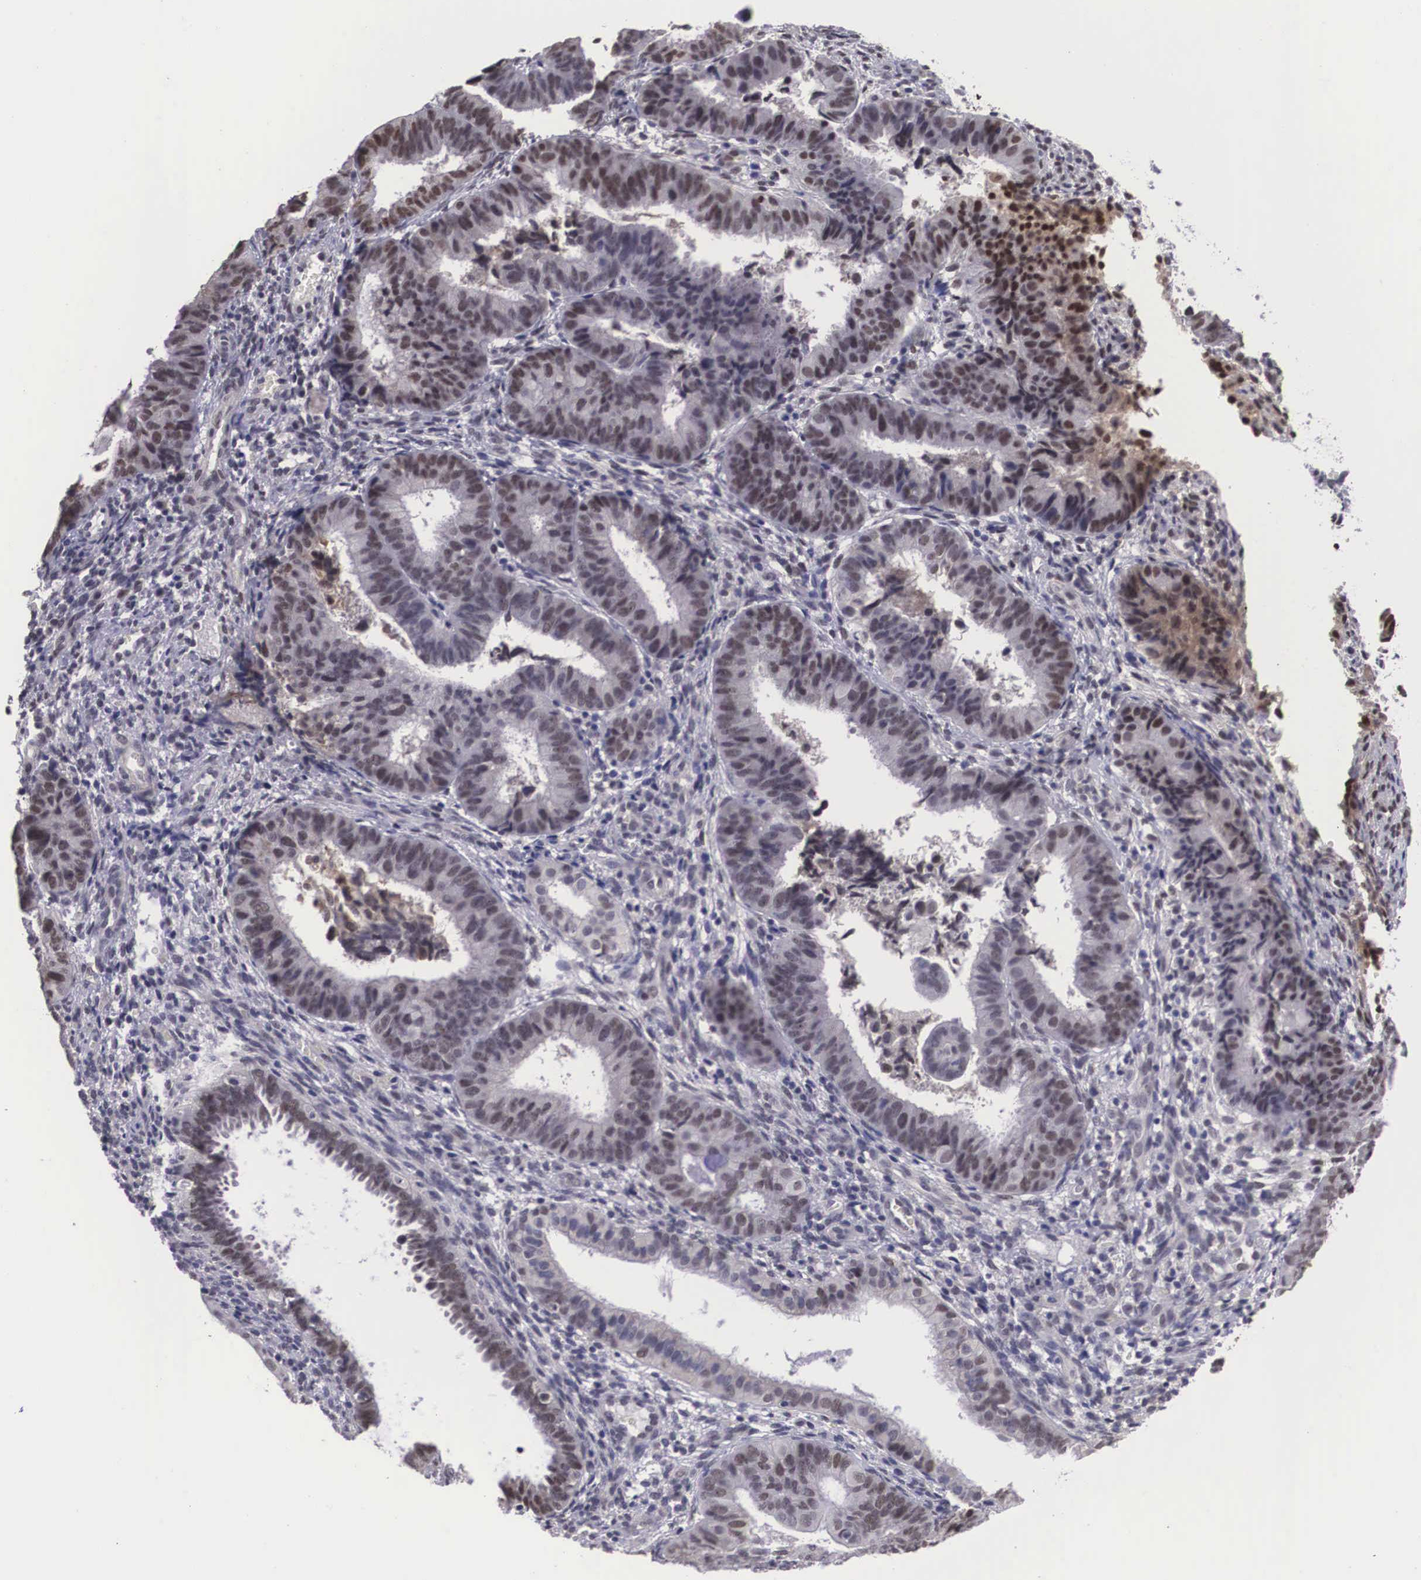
{"staining": {"intensity": "weak", "quantity": ">75%", "location": "nuclear"}, "tissue": "endometrial cancer", "cell_type": "Tumor cells", "image_type": "cancer", "snomed": [{"axis": "morphology", "description": "Adenocarcinoma, NOS"}, {"axis": "topography", "description": "Endometrium"}], "caption": "Immunohistochemistry histopathology image of neoplastic tissue: human endometrial adenocarcinoma stained using immunohistochemistry (IHC) exhibits low levels of weak protein expression localized specifically in the nuclear of tumor cells, appearing as a nuclear brown color.", "gene": "ZNF275", "patient": {"sex": "female", "age": 63}}